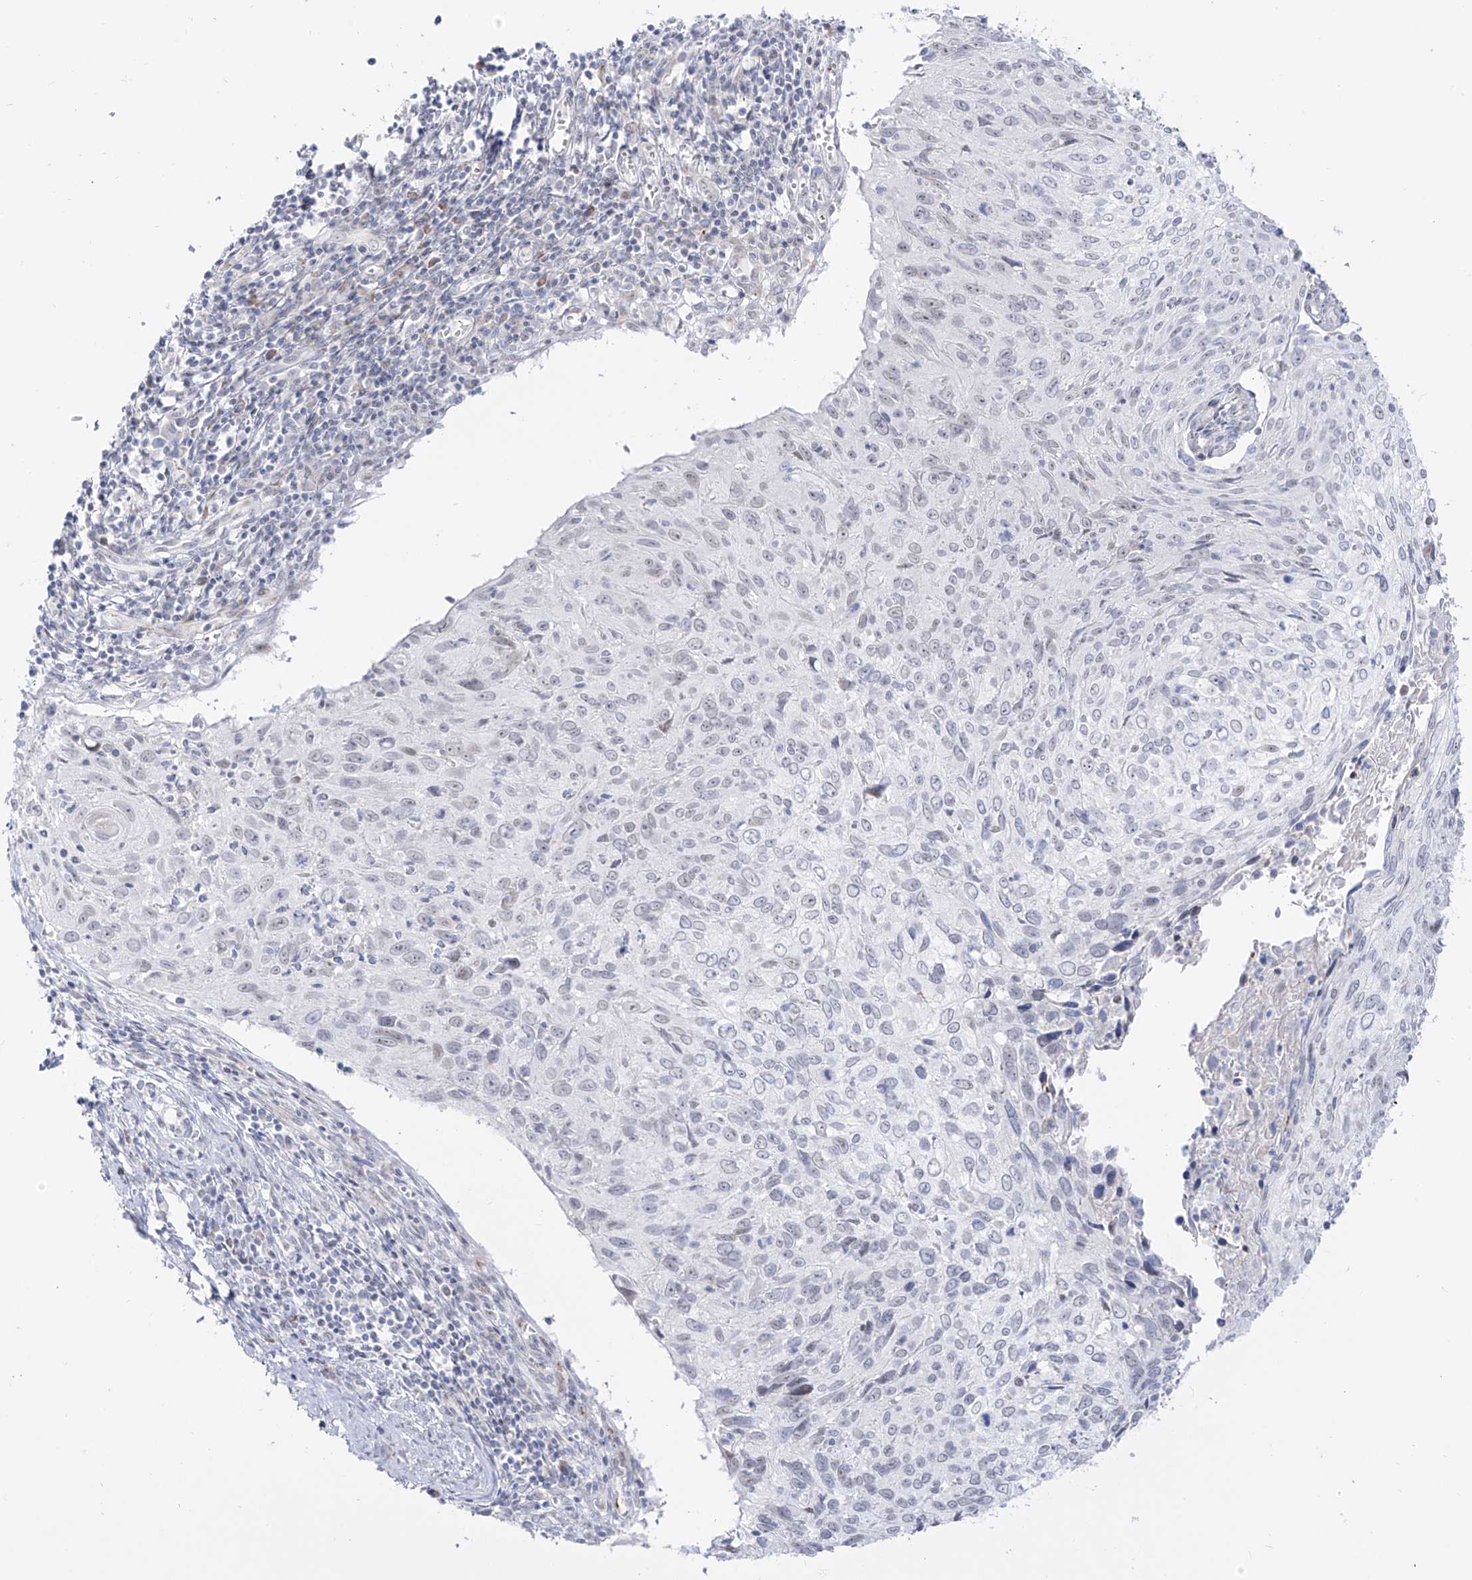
{"staining": {"intensity": "negative", "quantity": "none", "location": "none"}, "tissue": "cervical cancer", "cell_type": "Tumor cells", "image_type": "cancer", "snomed": [{"axis": "morphology", "description": "Squamous cell carcinoma, NOS"}, {"axis": "topography", "description": "Cervix"}], "caption": "DAB (3,3'-diaminobenzidine) immunohistochemical staining of human squamous cell carcinoma (cervical) demonstrates no significant positivity in tumor cells.", "gene": "ZNF180", "patient": {"sex": "female", "age": 51}}